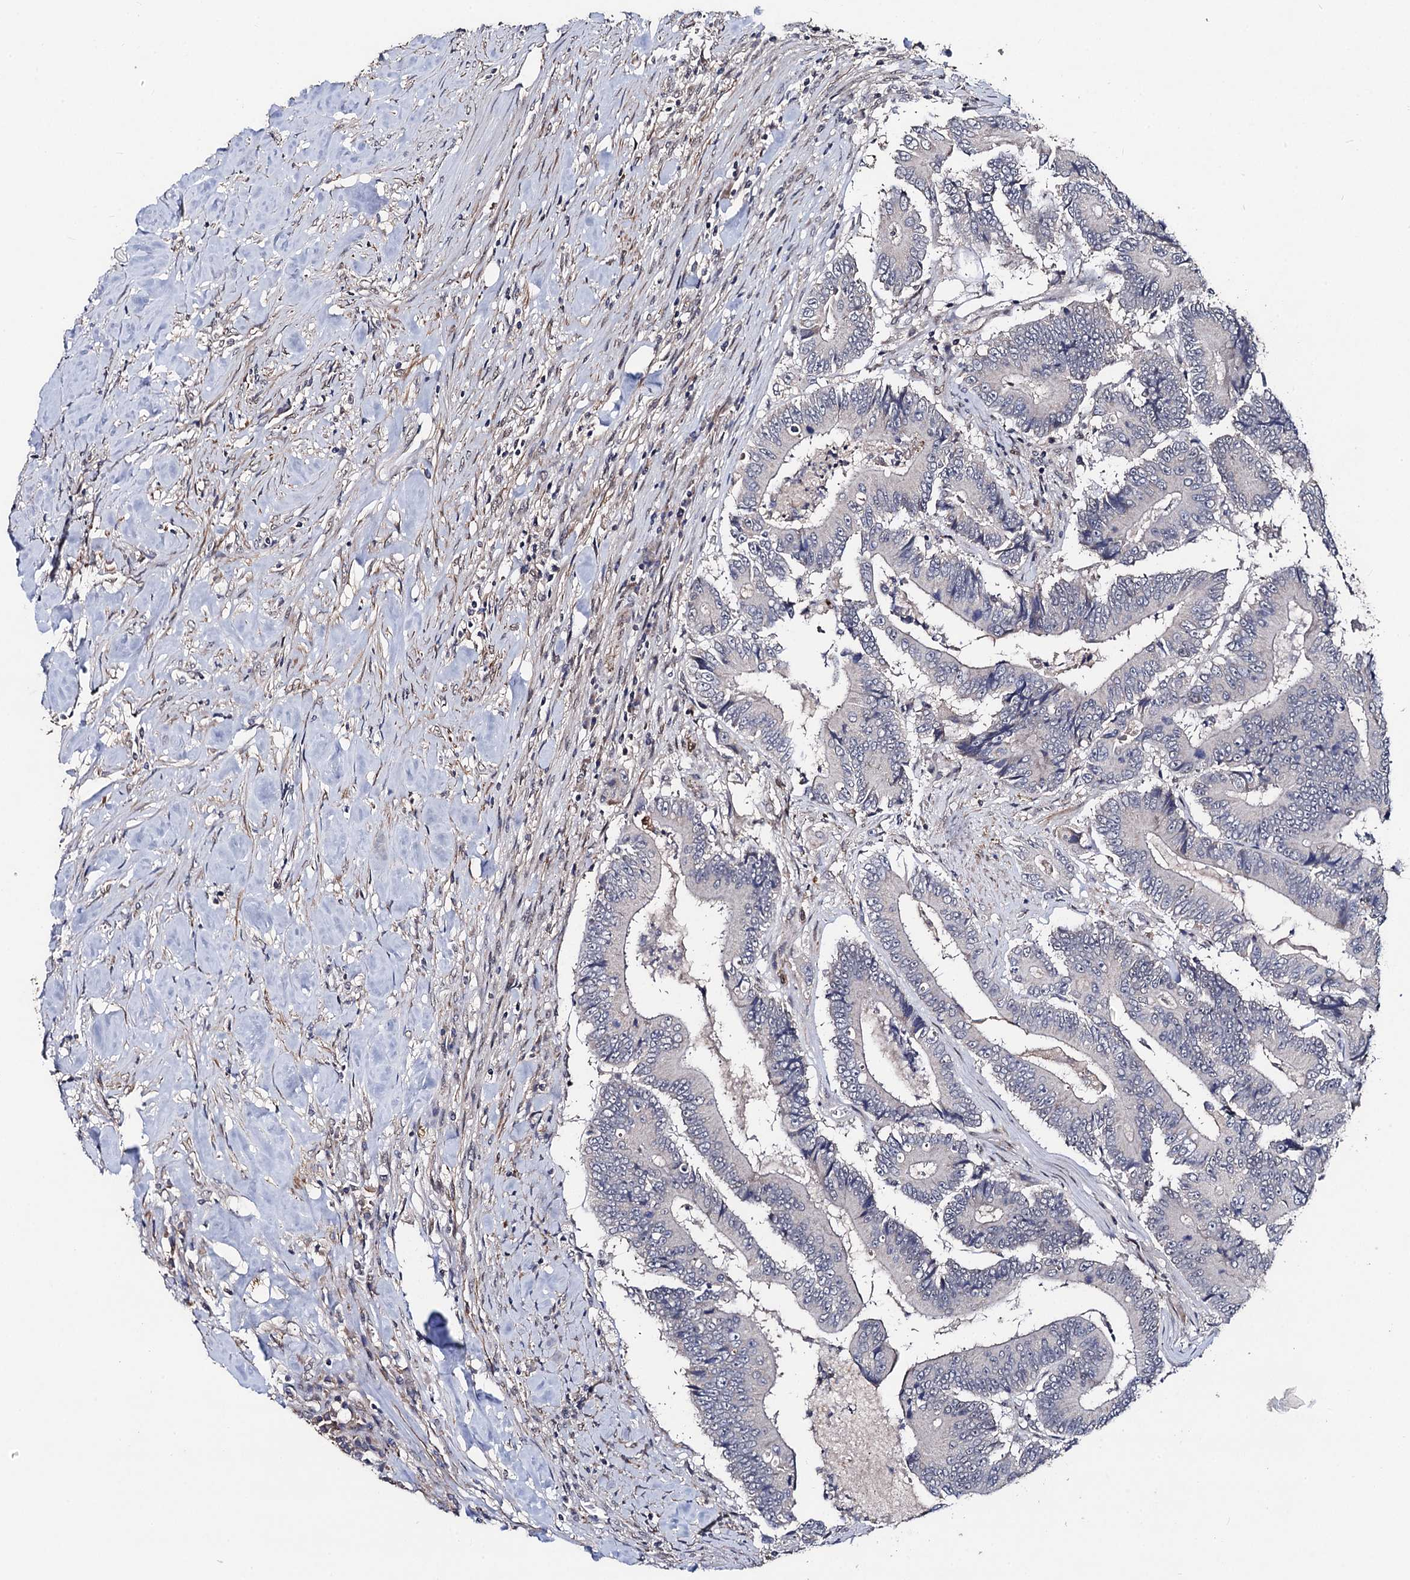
{"staining": {"intensity": "negative", "quantity": "none", "location": "none"}, "tissue": "colorectal cancer", "cell_type": "Tumor cells", "image_type": "cancer", "snomed": [{"axis": "morphology", "description": "Adenocarcinoma, NOS"}, {"axis": "topography", "description": "Colon"}], "caption": "Immunohistochemistry (IHC) of human colorectal cancer (adenocarcinoma) reveals no positivity in tumor cells.", "gene": "PPTC7", "patient": {"sex": "male", "age": 83}}